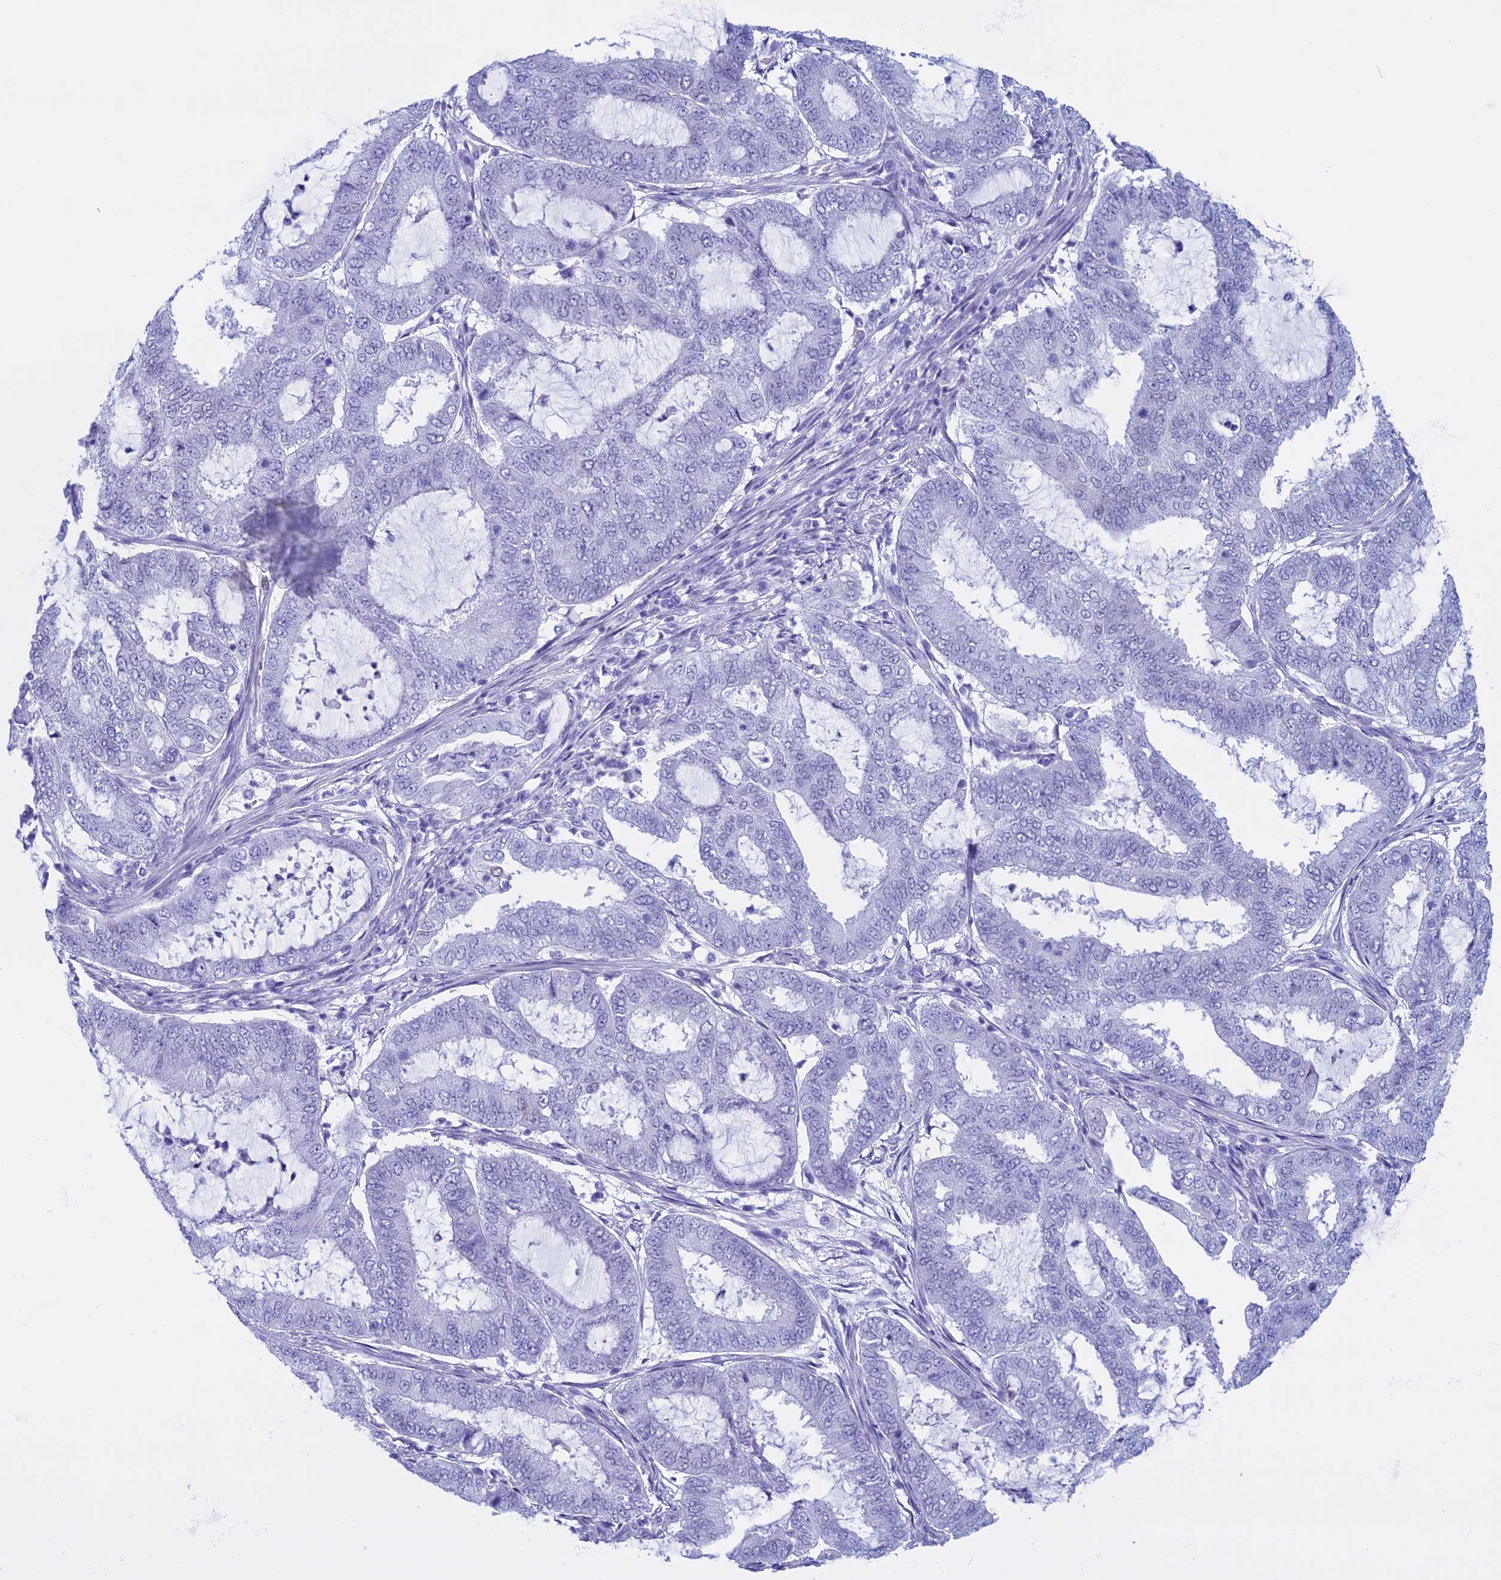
{"staining": {"intensity": "negative", "quantity": "none", "location": "none"}, "tissue": "endometrial cancer", "cell_type": "Tumor cells", "image_type": "cancer", "snomed": [{"axis": "morphology", "description": "Adenocarcinoma, NOS"}, {"axis": "topography", "description": "Endometrium"}], "caption": "Protein analysis of adenocarcinoma (endometrial) shows no significant expression in tumor cells. (DAB (3,3'-diaminobenzidine) IHC with hematoxylin counter stain).", "gene": "FAM169A", "patient": {"sex": "female", "age": 51}}